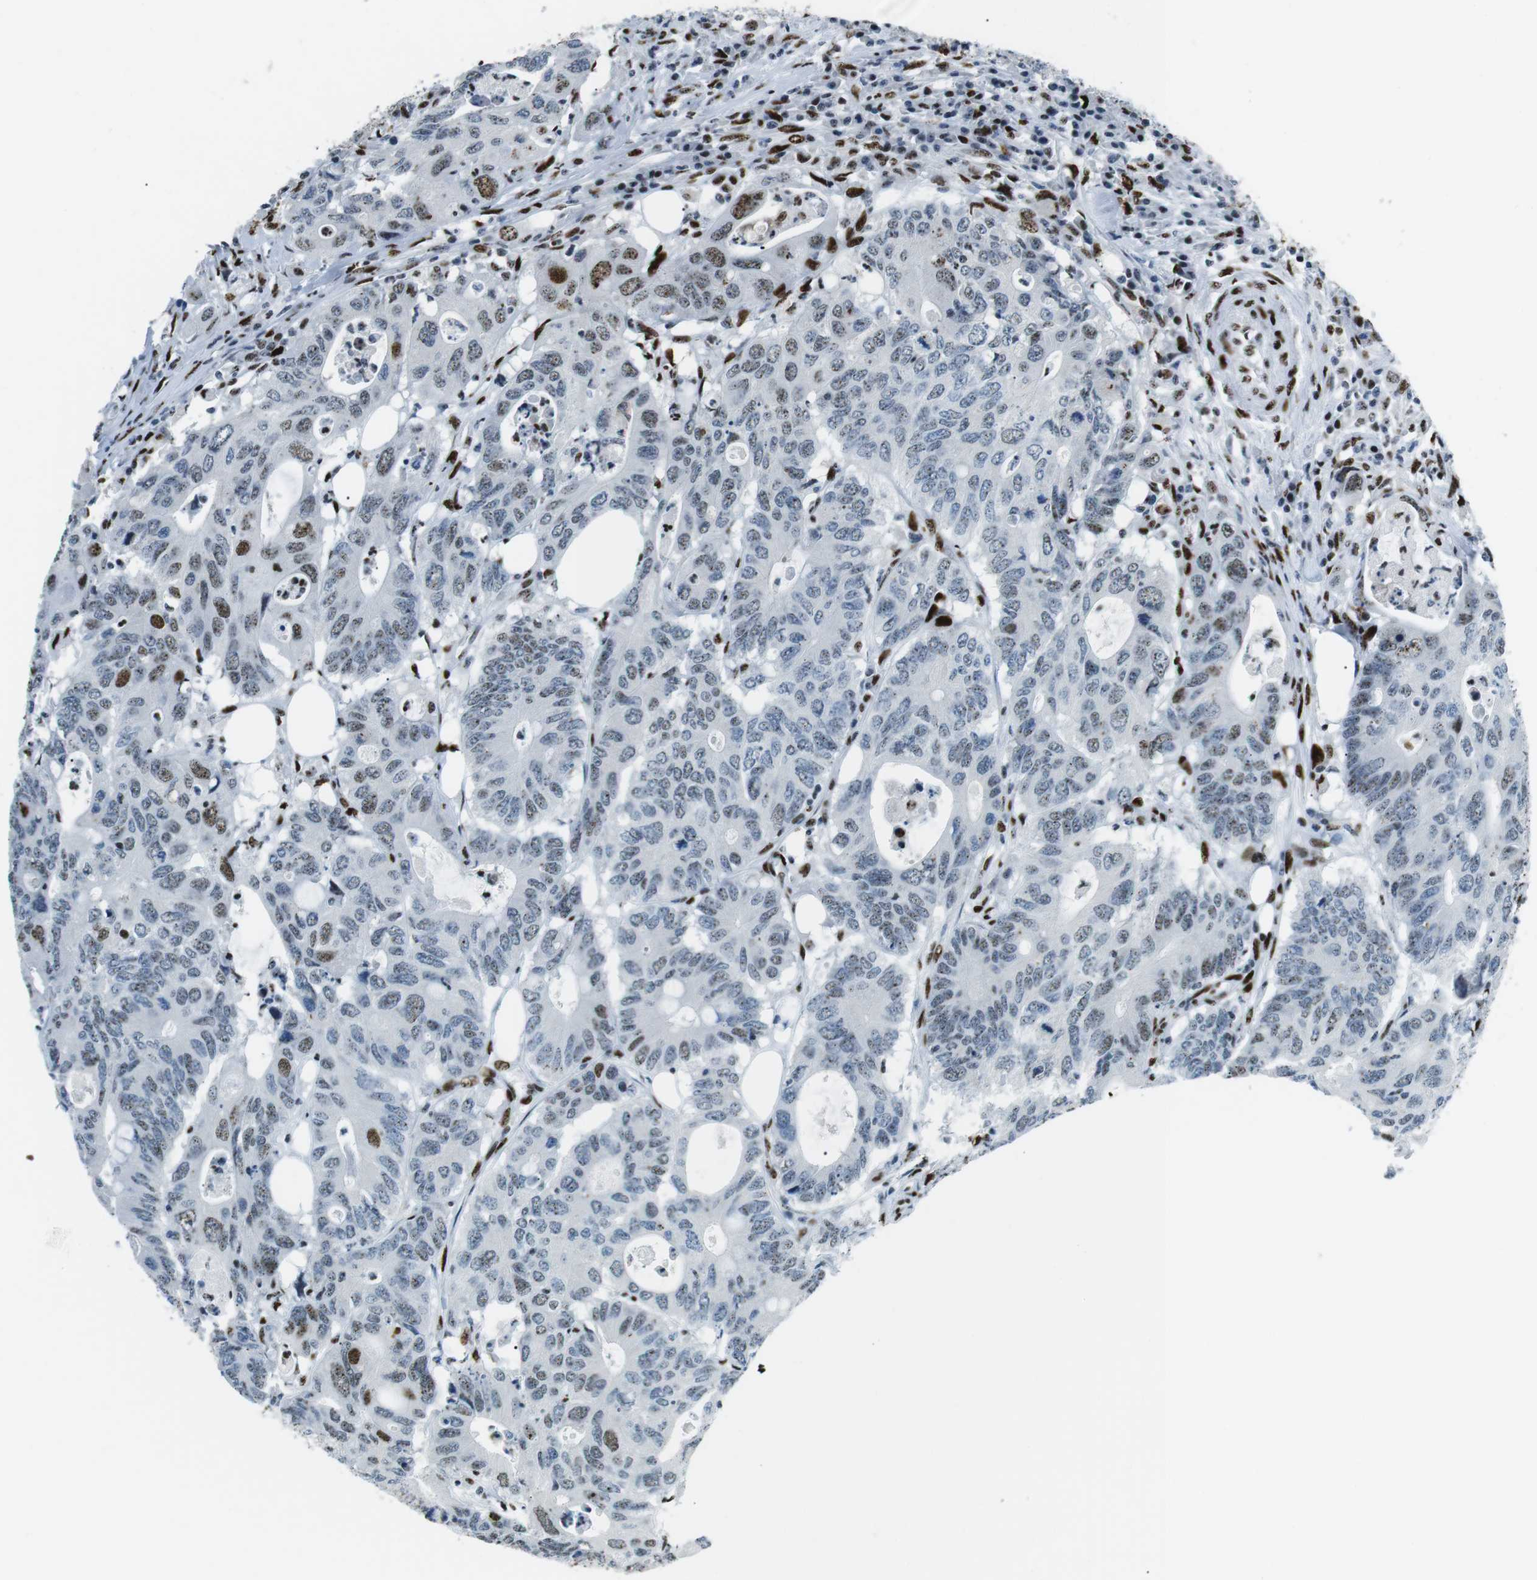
{"staining": {"intensity": "moderate", "quantity": "<25%", "location": "nuclear"}, "tissue": "colorectal cancer", "cell_type": "Tumor cells", "image_type": "cancer", "snomed": [{"axis": "morphology", "description": "Adenocarcinoma, NOS"}, {"axis": "topography", "description": "Colon"}], "caption": "A low amount of moderate nuclear expression is seen in about <25% of tumor cells in colorectal cancer tissue. The staining was performed using DAB to visualize the protein expression in brown, while the nuclei were stained in blue with hematoxylin (Magnification: 20x).", "gene": "PML", "patient": {"sex": "male", "age": 71}}